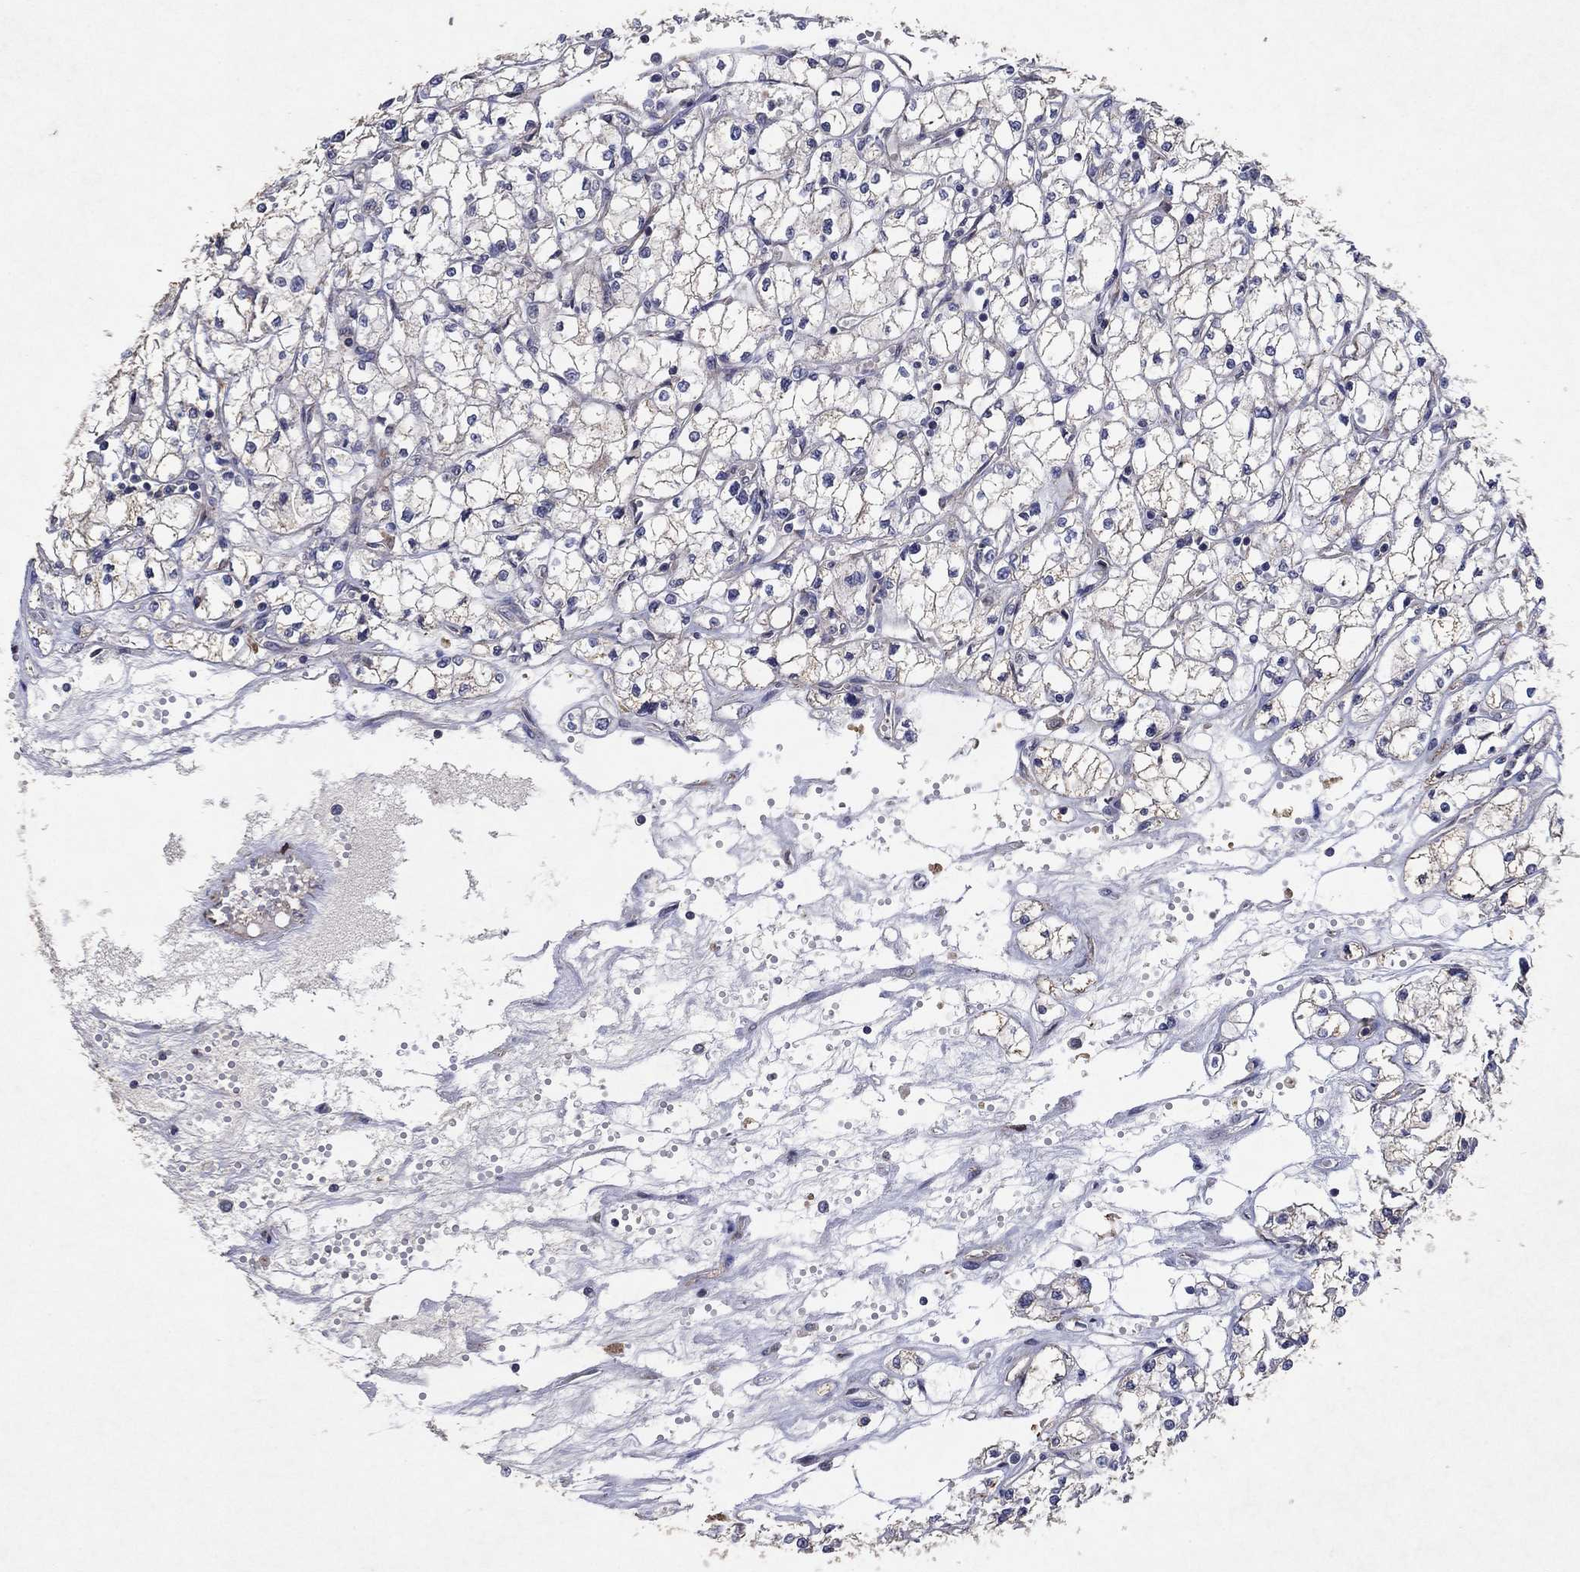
{"staining": {"intensity": "negative", "quantity": "none", "location": "none"}, "tissue": "renal cancer", "cell_type": "Tumor cells", "image_type": "cancer", "snomed": [{"axis": "morphology", "description": "Adenocarcinoma, NOS"}, {"axis": "topography", "description": "Kidney"}], "caption": "Protein analysis of renal adenocarcinoma displays no significant staining in tumor cells.", "gene": "FRG1", "patient": {"sex": "male", "age": 67}}